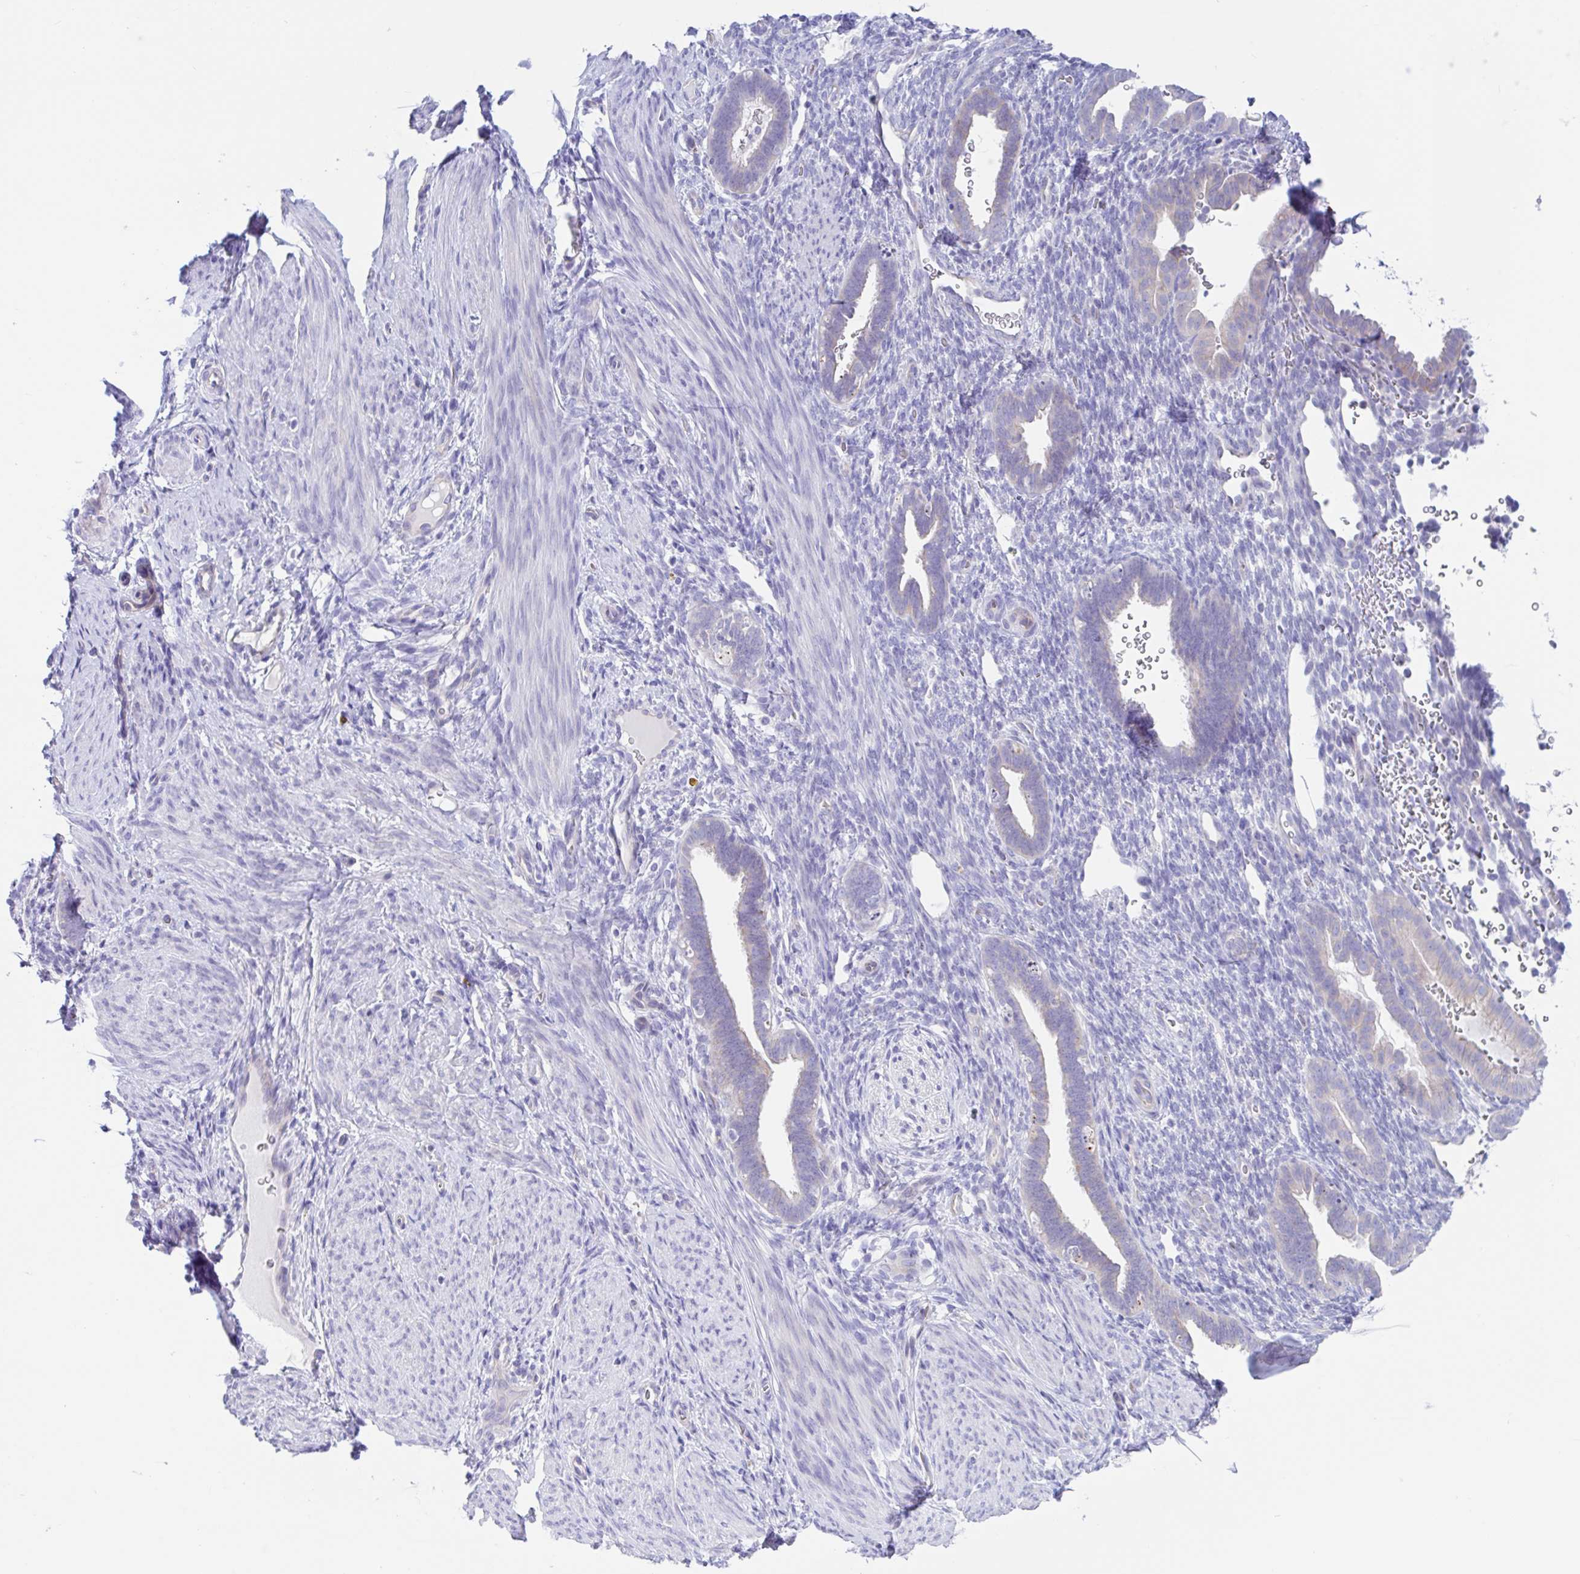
{"staining": {"intensity": "negative", "quantity": "none", "location": "none"}, "tissue": "endometrium", "cell_type": "Cells in endometrial stroma", "image_type": "normal", "snomed": [{"axis": "morphology", "description": "Normal tissue, NOS"}, {"axis": "topography", "description": "Endometrium"}], "caption": "High magnification brightfield microscopy of normal endometrium stained with DAB (brown) and counterstained with hematoxylin (blue): cells in endometrial stroma show no significant staining. (Stains: DAB immunohistochemistry (IHC) with hematoxylin counter stain, Microscopy: brightfield microscopy at high magnification).", "gene": "OR6N2", "patient": {"sex": "female", "age": 34}}